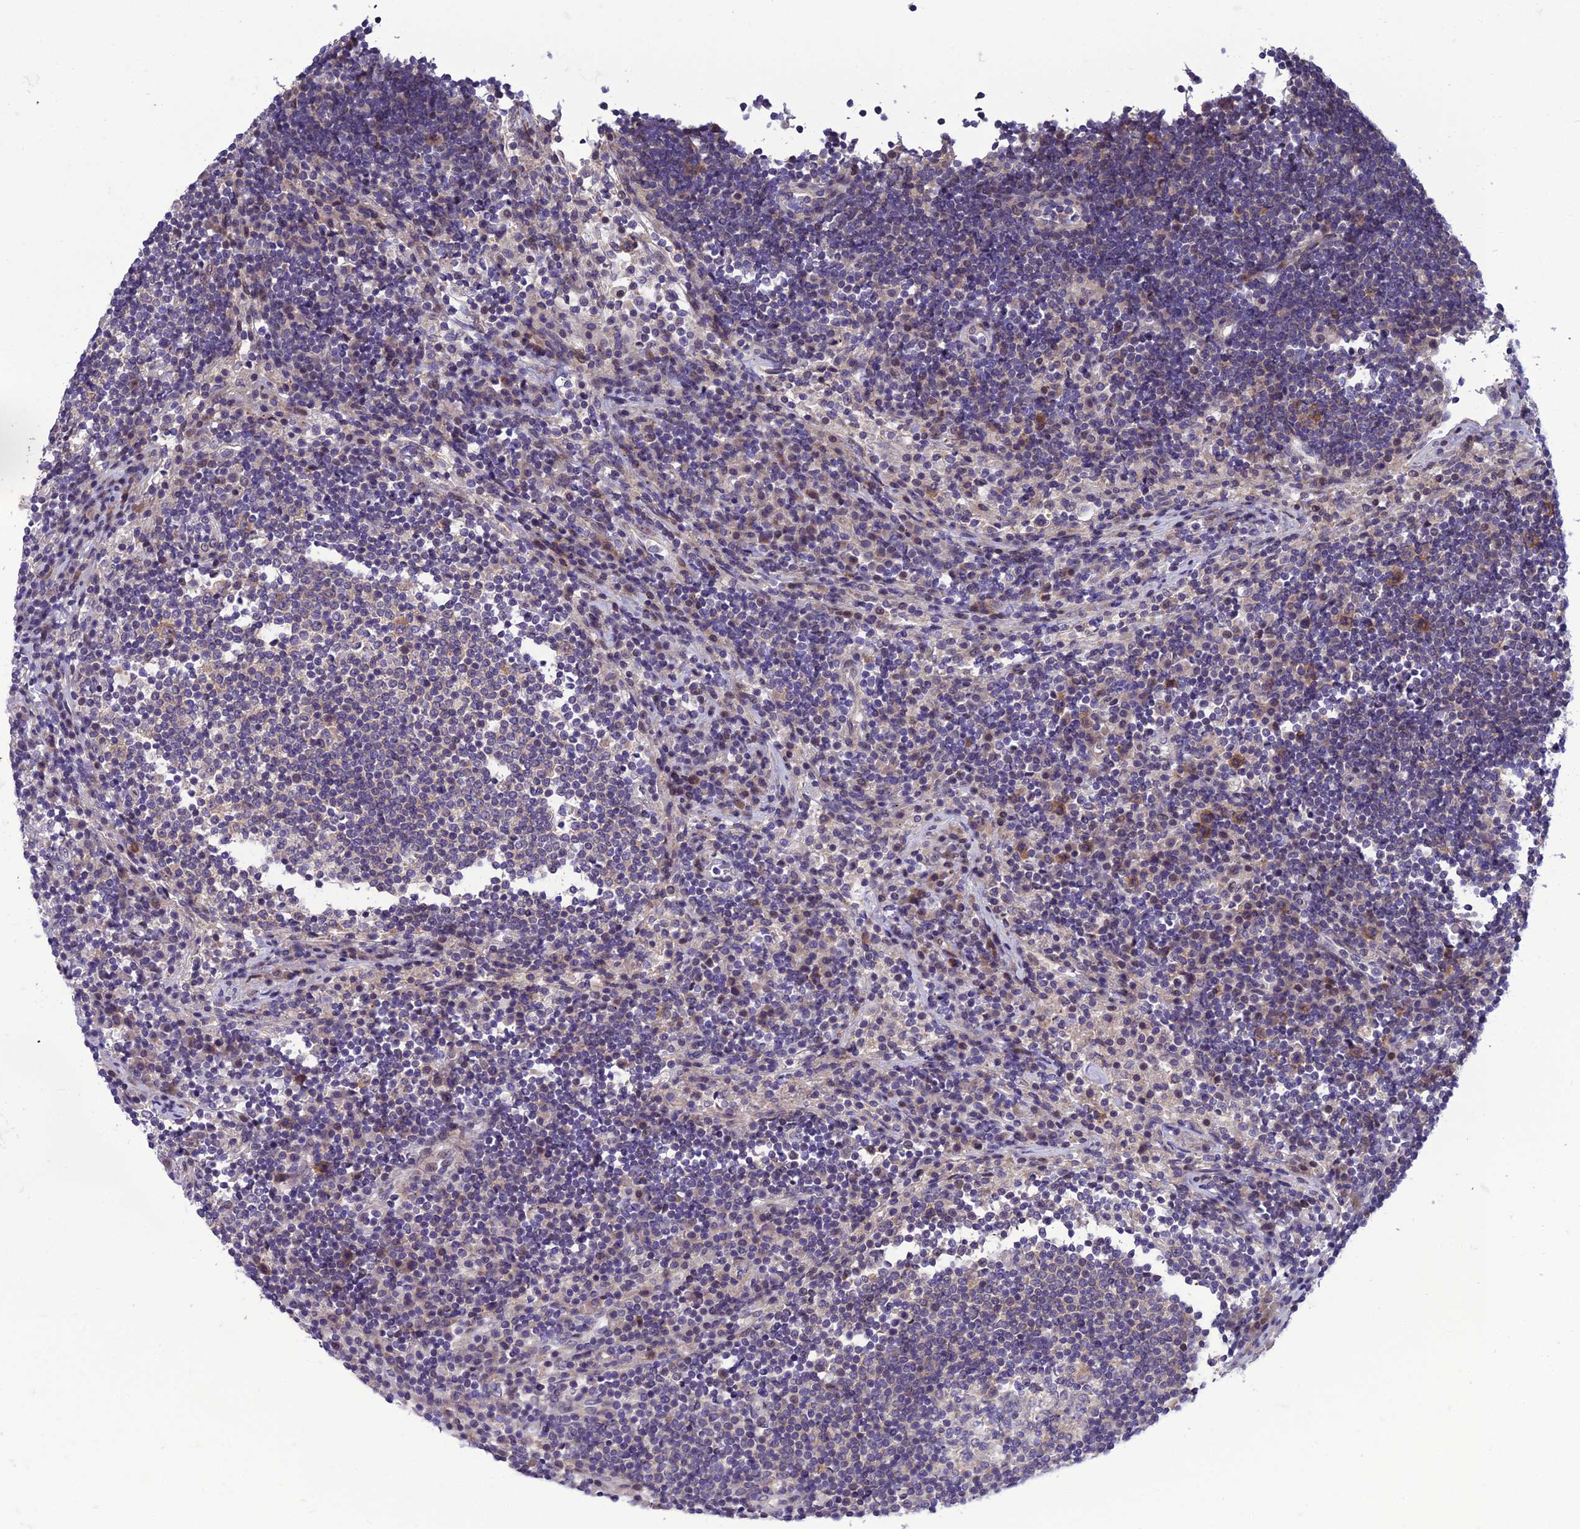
{"staining": {"intensity": "negative", "quantity": "none", "location": "none"}, "tissue": "lymph node", "cell_type": "Germinal center cells", "image_type": "normal", "snomed": [{"axis": "morphology", "description": "Normal tissue, NOS"}, {"axis": "topography", "description": "Lymph node"}], "caption": "High power microscopy histopathology image of an IHC photomicrograph of unremarkable lymph node, revealing no significant staining in germinal center cells.", "gene": "GAB4", "patient": {"sex": "female", "age": 53}}